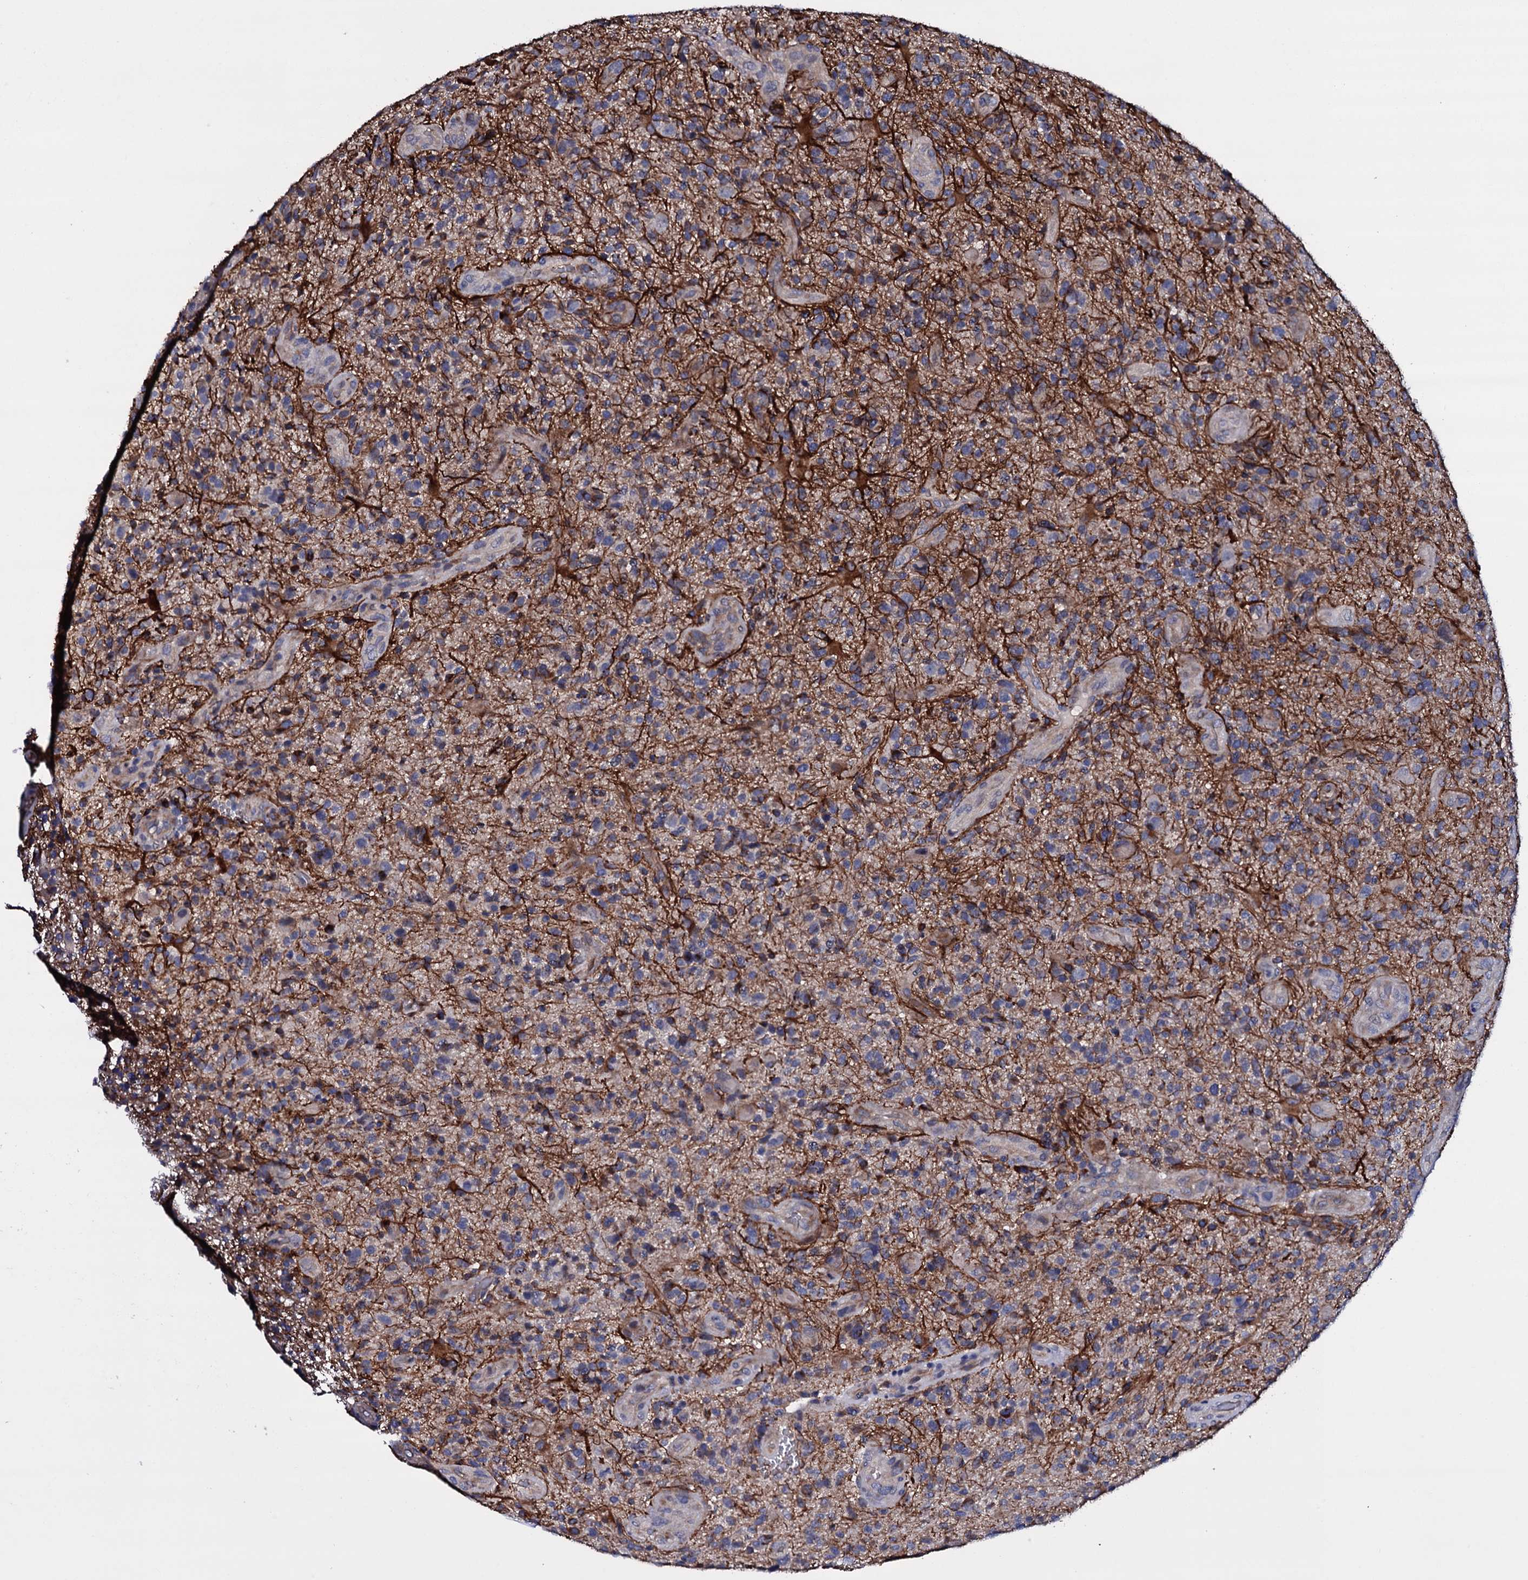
{"staining": {"intensity": "weak", "quantity": "25%-75%", "location": "cytoplasmic/membranous"}, "tissue": "glioma", "cell_type": "Tumor cells", "image_type": "cancer", "snomed": [{"axis": "morphology", "description": "Glioma, malignant, High grade"}, {"axis": "topography", "description": "Brain"}], "caption": "High-power microscopy captured an immunohistochemistry image of glioma, revealing weak cytoplasmic/membranous positivity in about 25%-75% of tumor cells.", "gene": "BCL2L14", "patient": {"sex": "male", "age": 47}}